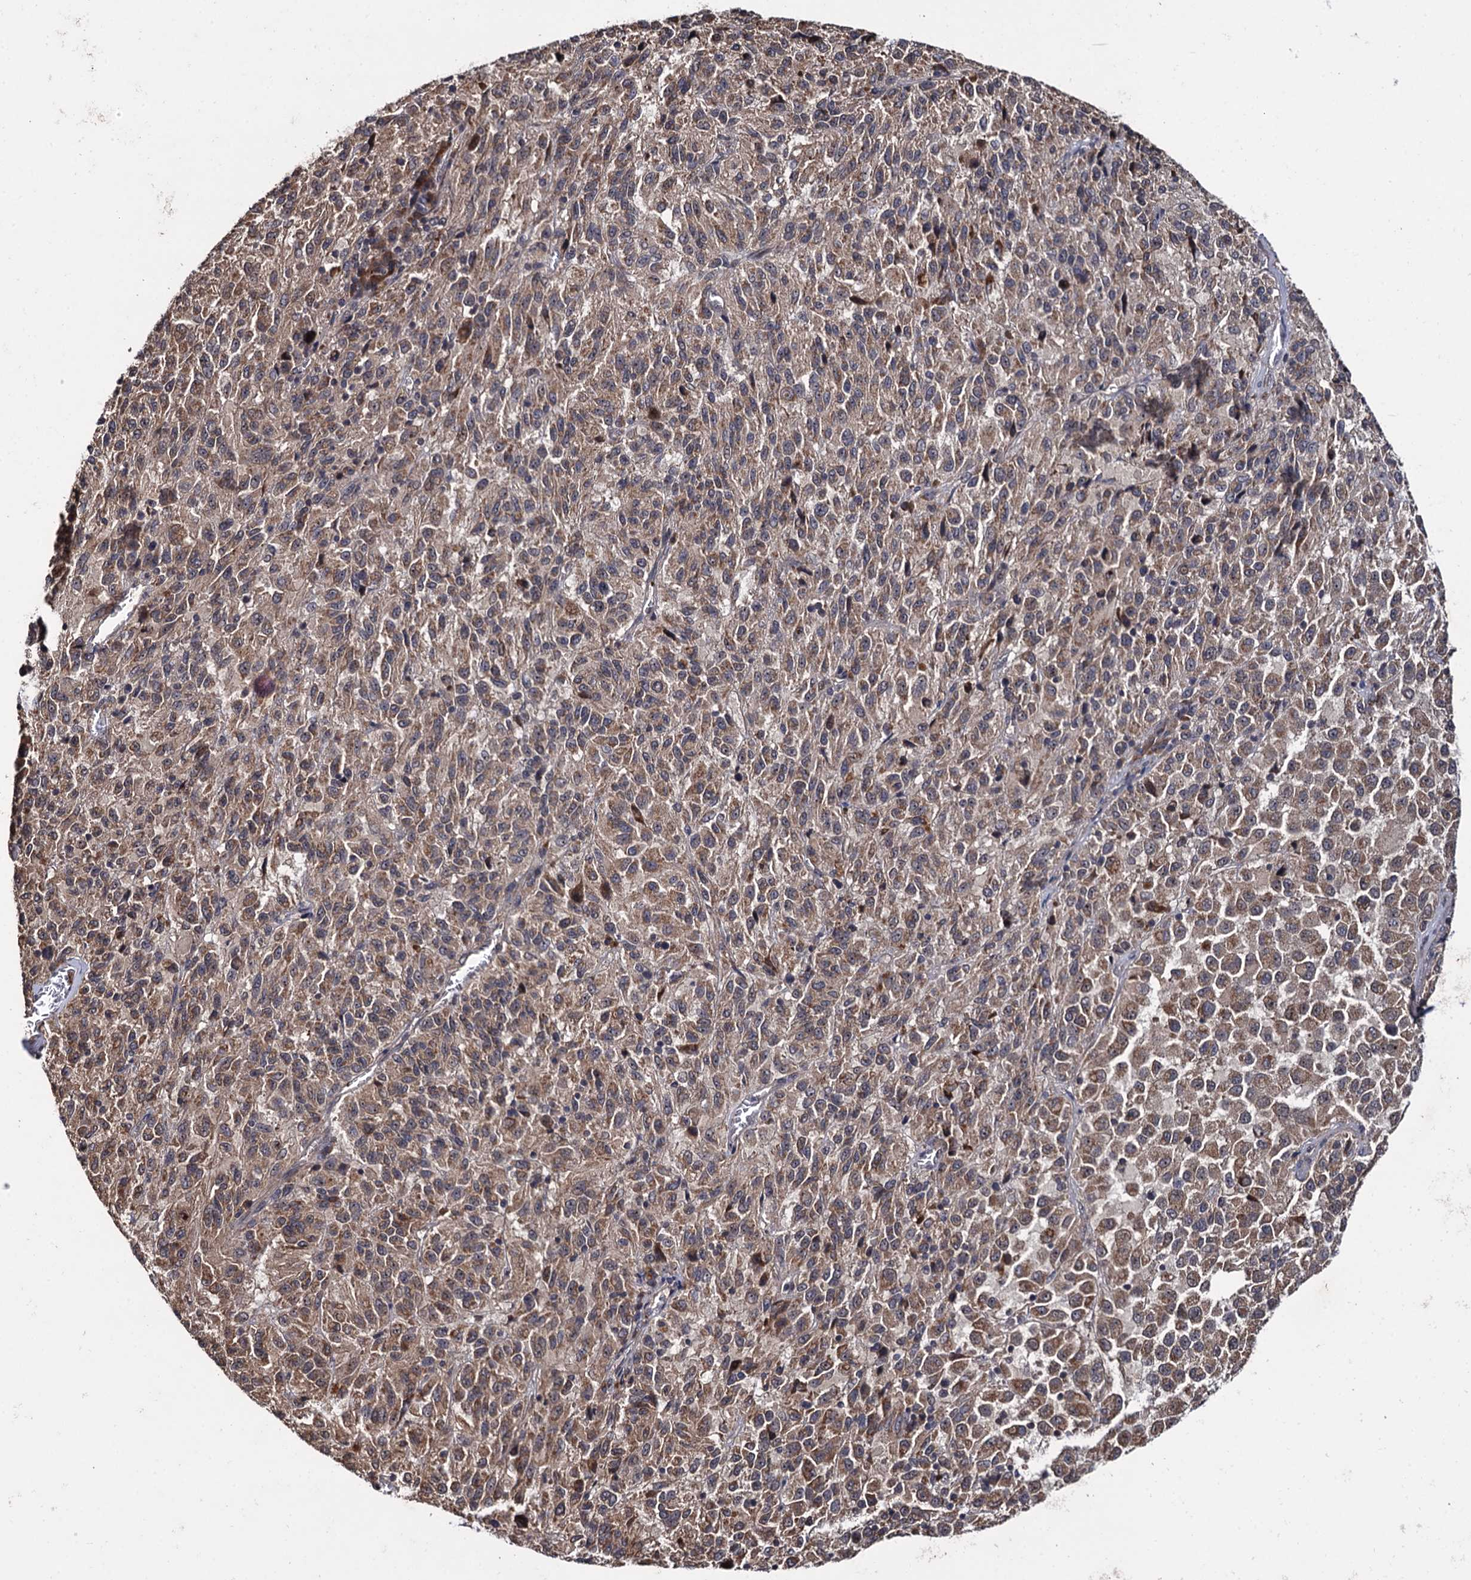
{"staining": {"intensity": "moderate", "quantity": ">75%", "location": "cytoplasmic/membranous"}, "tissue": "melanoma", "cell_type": "Tumor cells", "image_type": "cancer", "snomed": [{"axis": "morphology", "description": "Malignant melanoma, Metastatic site"}, {"axis": "topography", "description": "Lung"}], "caption": "This is a histology image of immunohistochemistry staining of melanoma, which shows moderate staining in the cytoplasmic/membranous of tumor cells.", "gene": "LRRC63", "patient": {"sex": "male", "age": 64}}